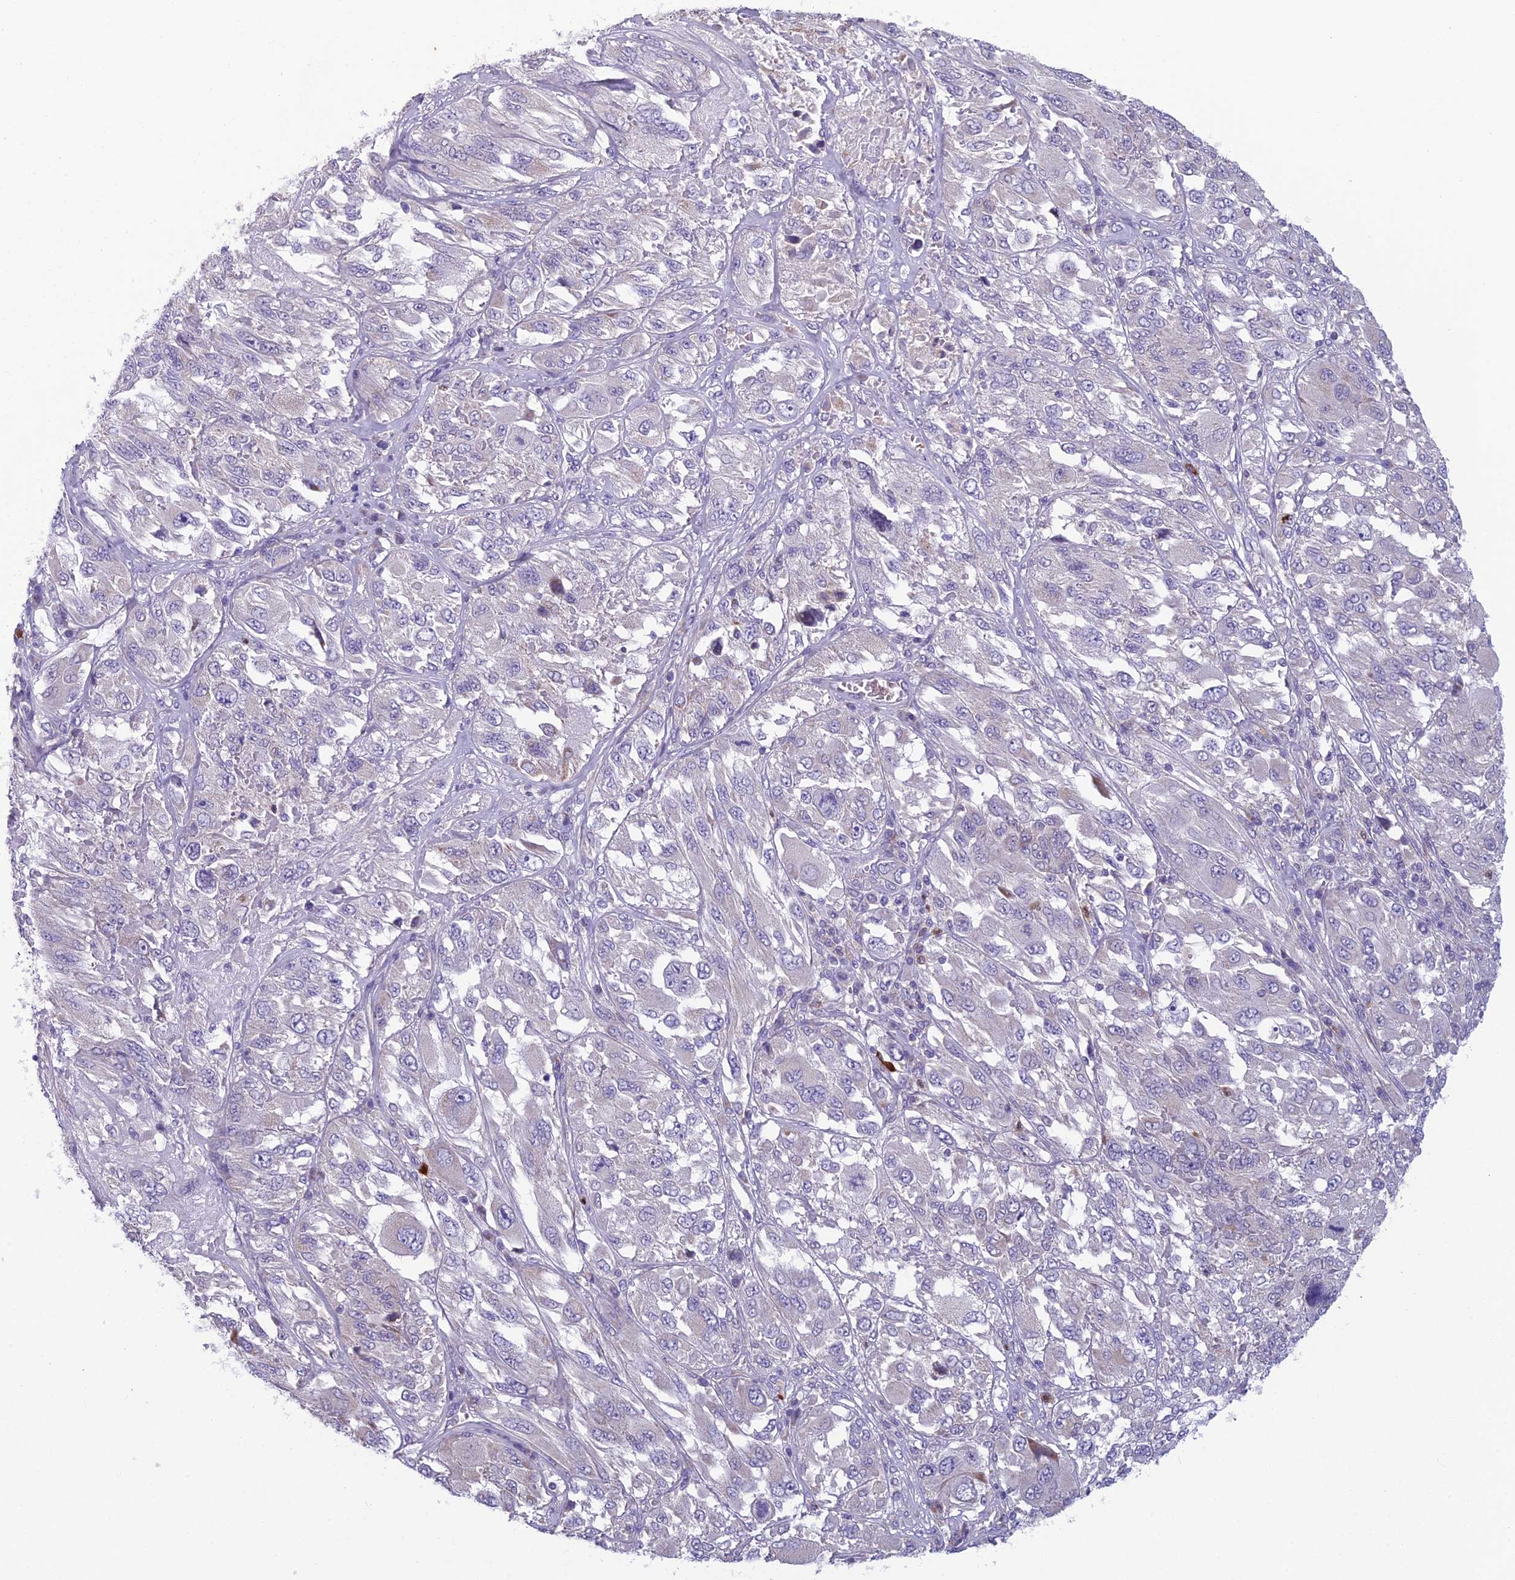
{"staining": {"intensity": "negative", "quantity": "none", "location": "none"}, "tissue": "melanoma", "cell_type": "Tumor cells", "image_type": "cancer", "snomed": [{"axis": "morphology", "description": "Malignant melanoma, NOS"}, {"axis": "topography", "description": "Skin"}], "caption": "Immunohistochemical staining of malignant melanoma shows no significant positivity in tumor cells.", "gene": "ENSG00000188897", "patient": {"sex": "female", "age": 91}}